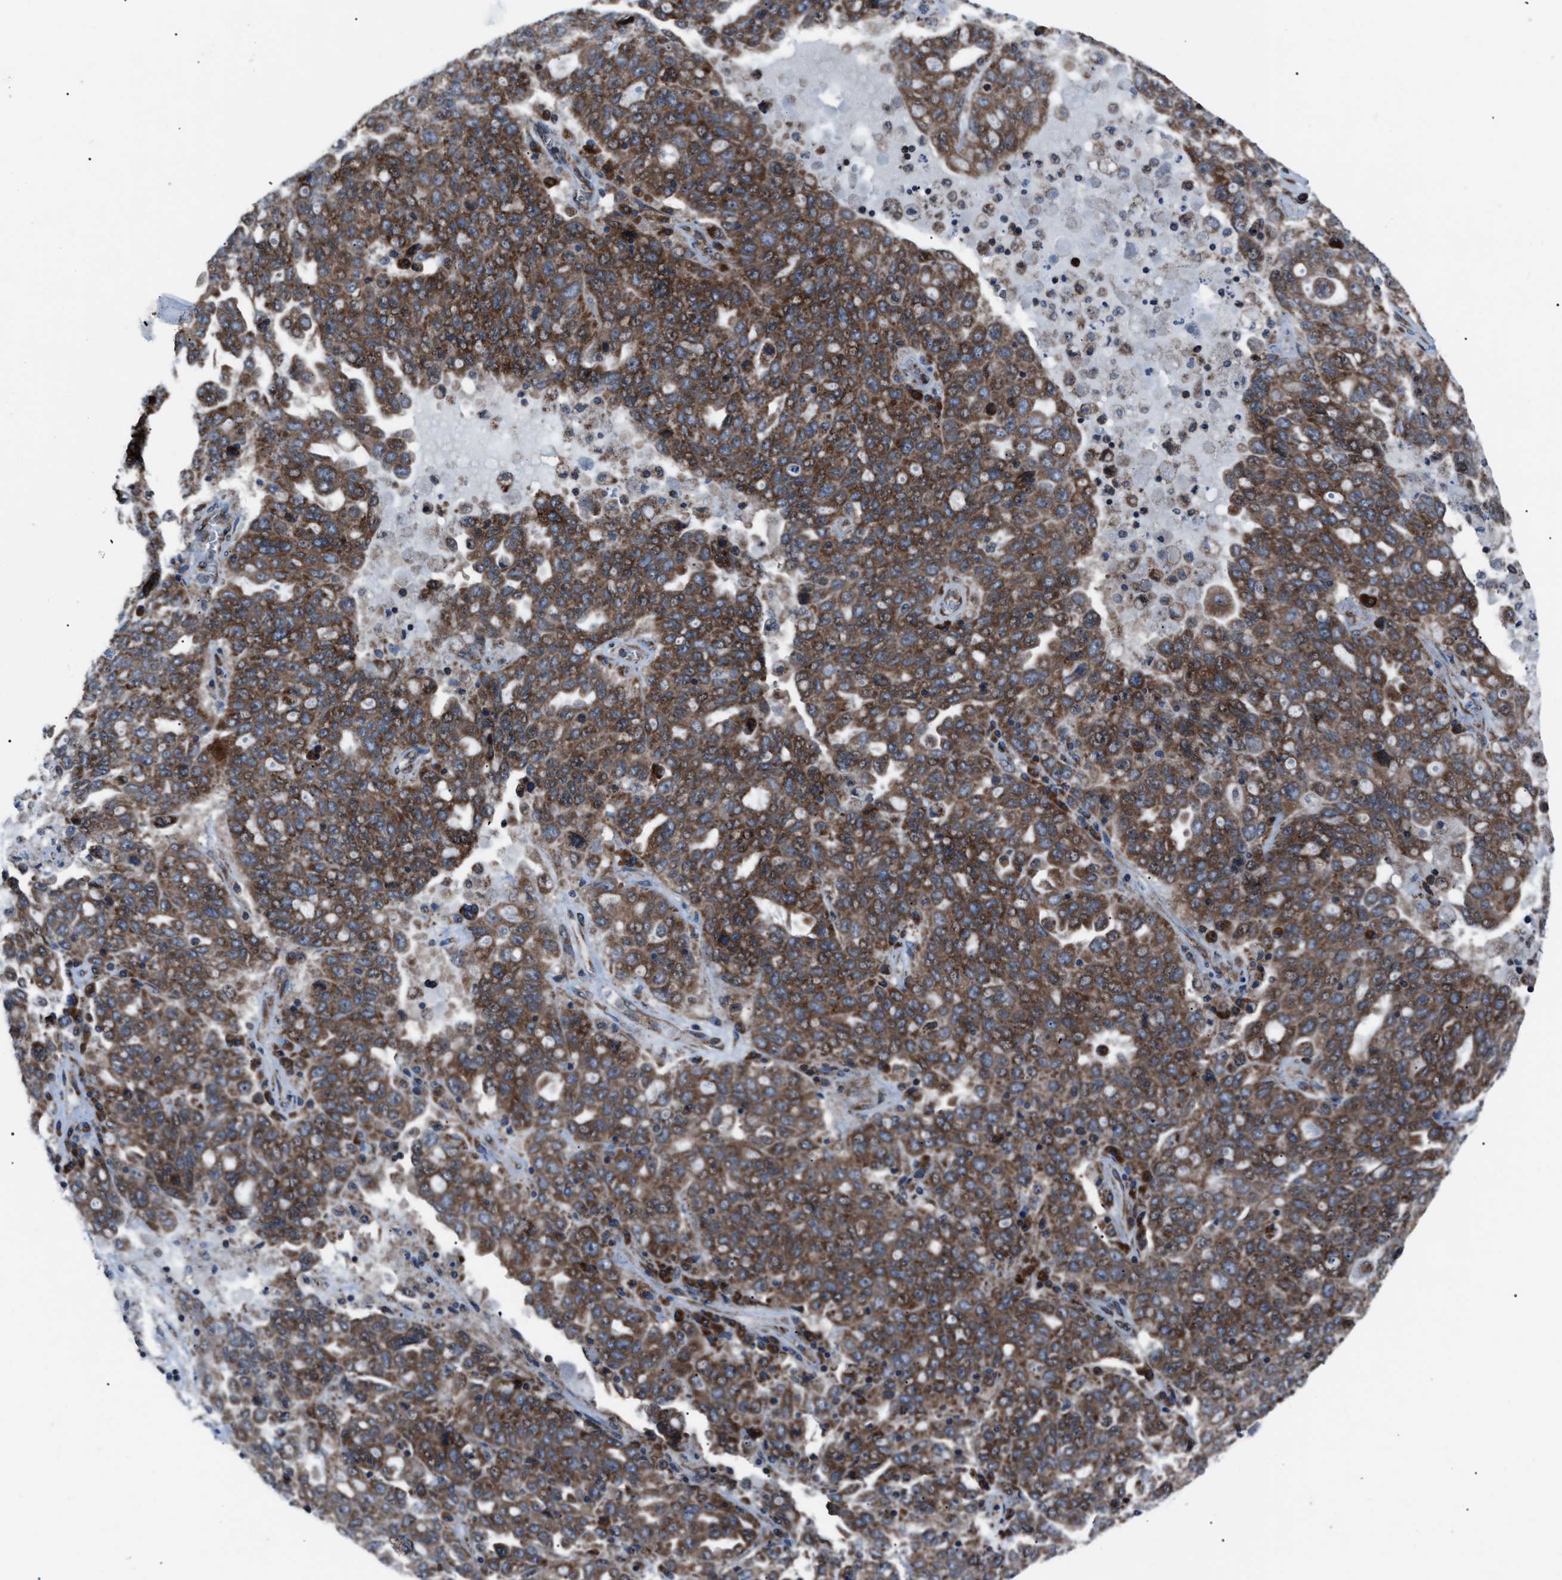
{"staining": {"intensity": "moderate", "quantity": ">75%", "location": "cytoplasmic/membranous"}, "tissue": "ovarian cancer", "cell_type": "Tumor cells", "image_type": "cancer", "snomed": [{"axis": "morphology", "description": "Carcinoma, endometroid"}, {"axis": "topography", "description": "Ovary"}], "caption": "Immunohistochemistry (IHC) micrograph of ovarian cancer (endometroid carcinoma) stained for a protein (brown), which shows medium levels of moderate cytoplasmic/membranous positivity in about >75% of tumor cells.", "gene": "AGO2", "patient": {"sex": "female", "age": 62}}